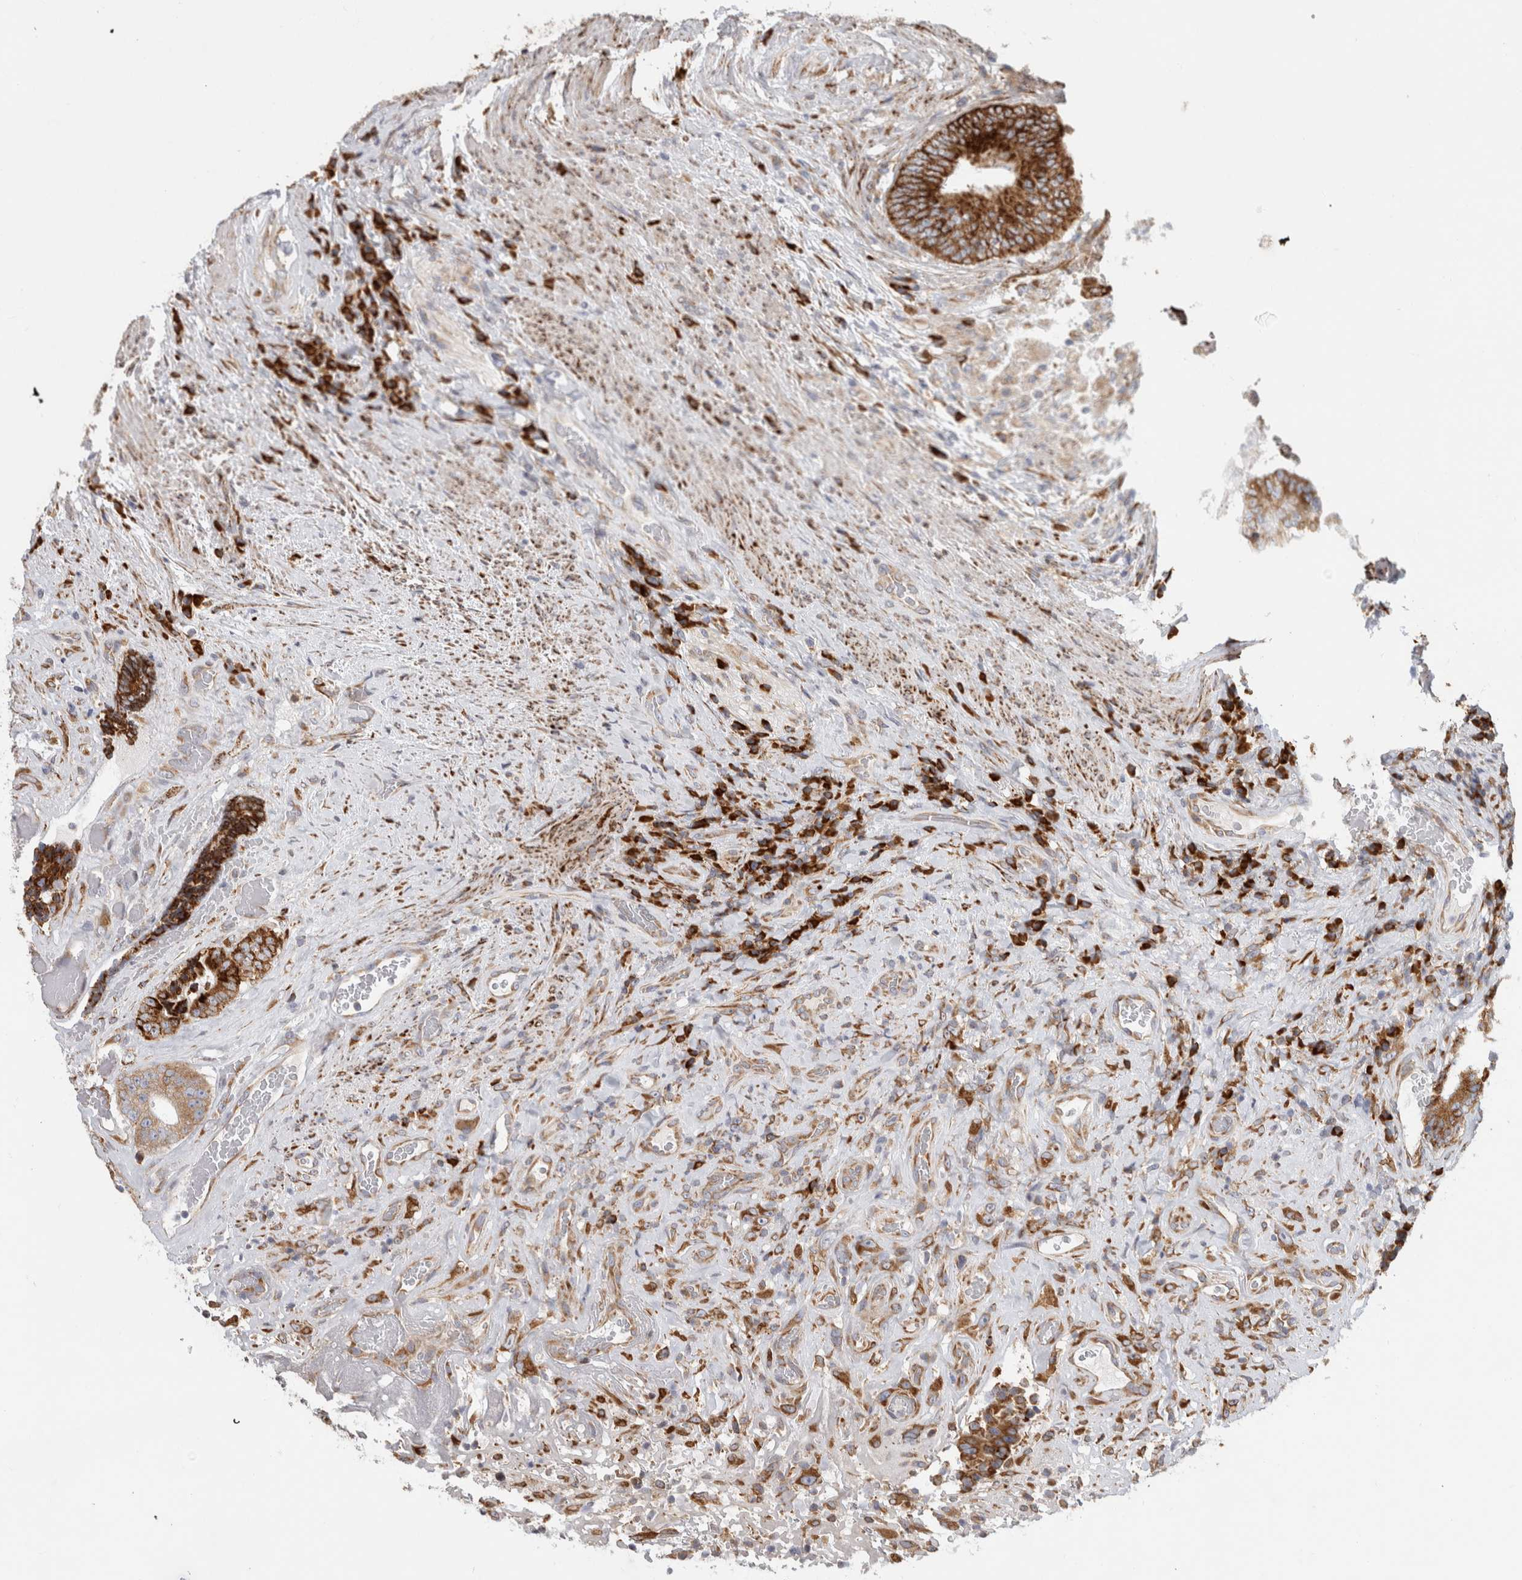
{"staining": {"intensity": "strong", "quantity": ">75%", "location": "cytoplasmic/membranous"}, "tissue": "colorectal cancer", "cell_type": "Tumor cells", "image_type": "cancer", "snomed": [{"axis": "morphology", "description": "Adenocarcinoma, NOS"}, {"axis": "topography", "description": "Rectum"}], "caption": "Human adenocarcinoma (colorectal) stained for a protein (brown) displays strong cytoplasmic/membranous positive expression in approximately >75% of tumor cells.", "gene": "RPN2", "patient": {"sex": "male", "age": 72}}